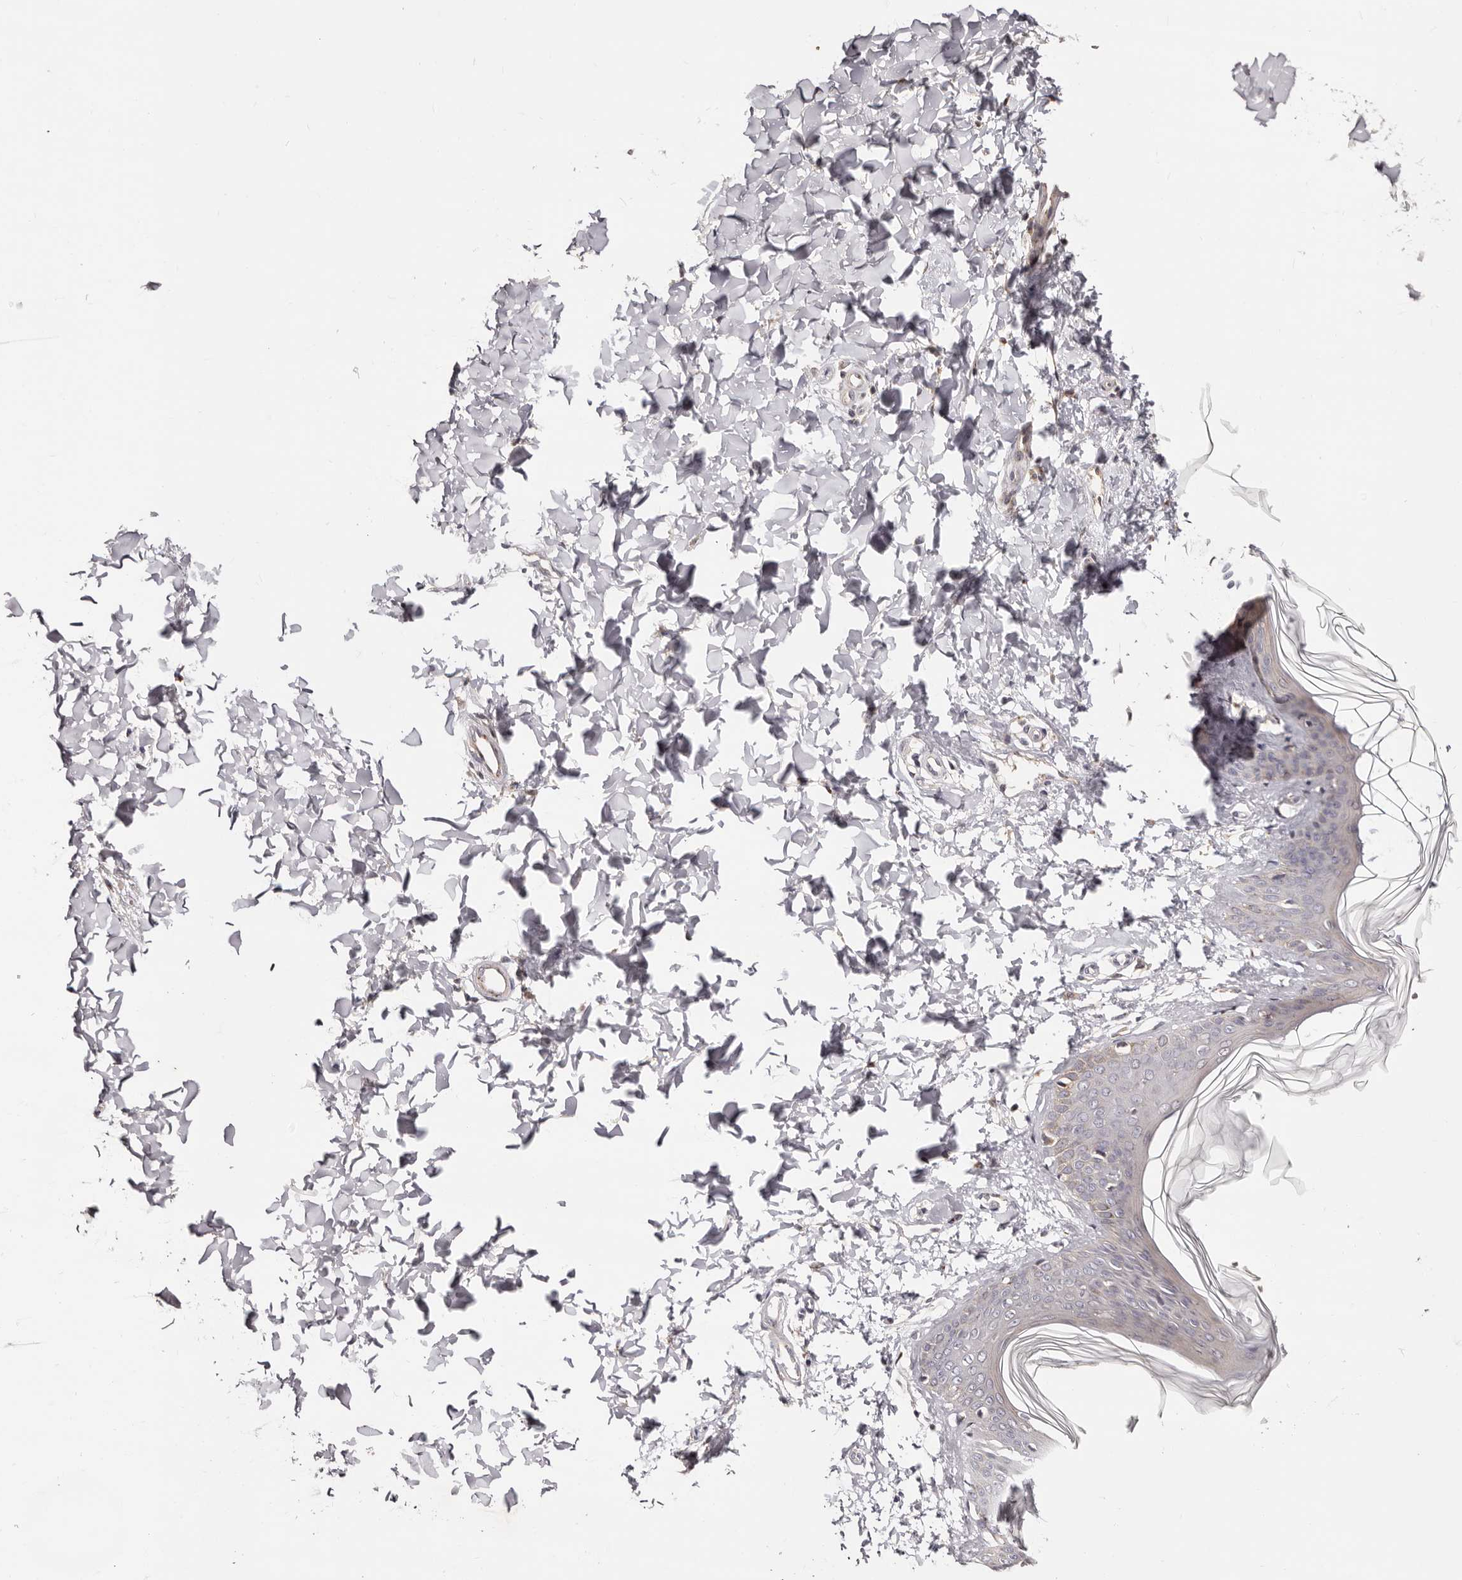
{"staining": {"intensity": "weak", "quantity": ">75%", "location": "cytoplasmic/membranous"}, "tissue": "skin", "cell_type": "Fibroblasts", "image_type": "normal", "snomed": [{"axis": "morphology", "description": "Normal tissue, NOS"}, {"axis": "topography", "description": "Skin"}], "caption": "Unremarkable skin displays weak cytoplasmic/membranous staining in approximately >75% of fibroblasts, visualized by immunohistochemistry.", "gene": "DACT2", "patient": {"sex": "female", "age": 17}}